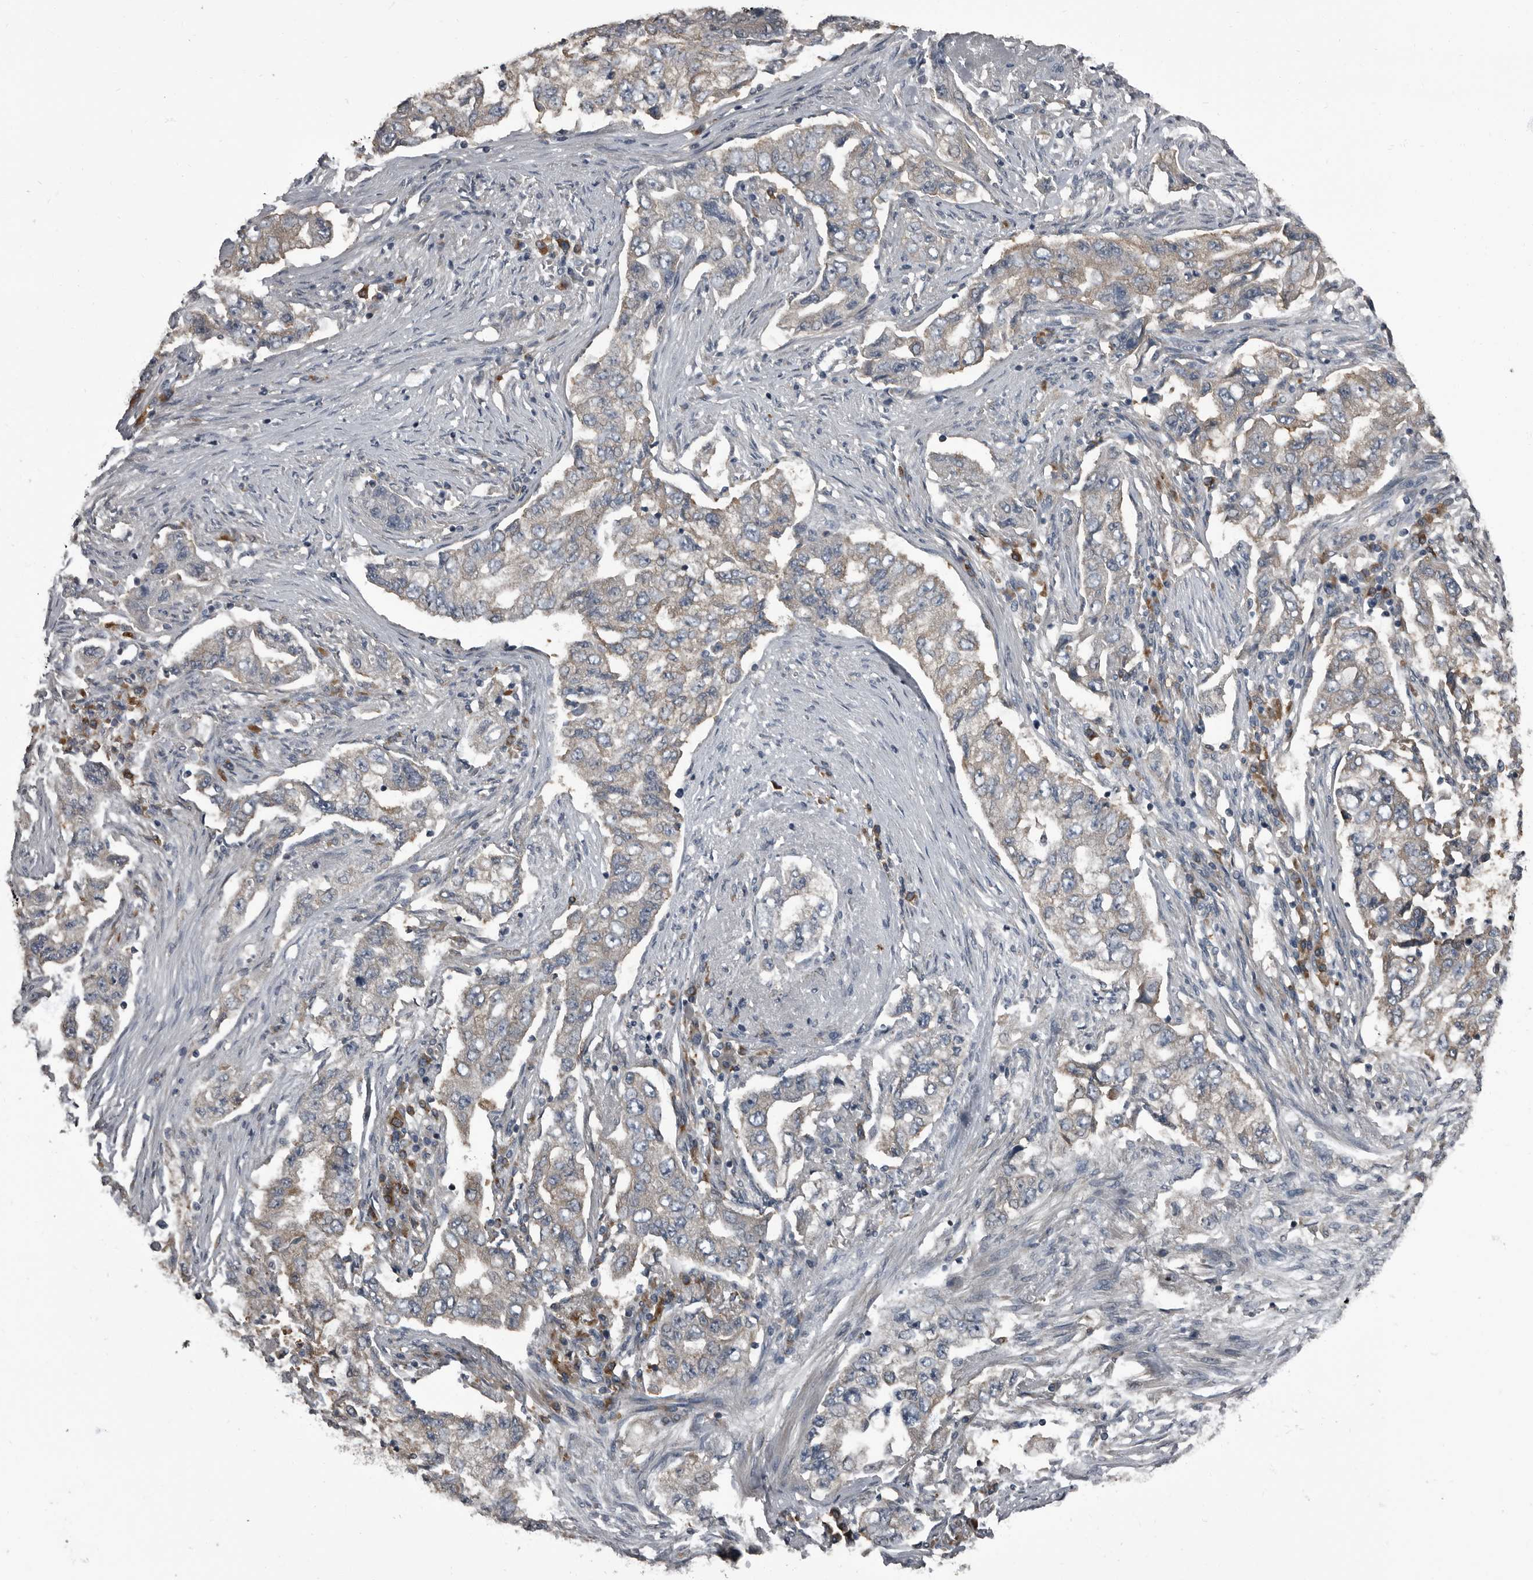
{"staining": {"intensity": "weak", "quantity": "<25%", "location": "cytoplasmic/membranous"}, "tissue": "lung cancer", "cell_type": "Tumor cells", "image_type": "cancer", "snomed": [{"axis": "morphology", "description": "Adenocarcinoma, NOS"}, {"axis": "topography", "description": "Lung"}], "caption": "Tumor cells show no significant protein expression in lung adenocarcinoma.", "gene": "TPD52L1", "patient": {"sex": "female", "age": 51}}